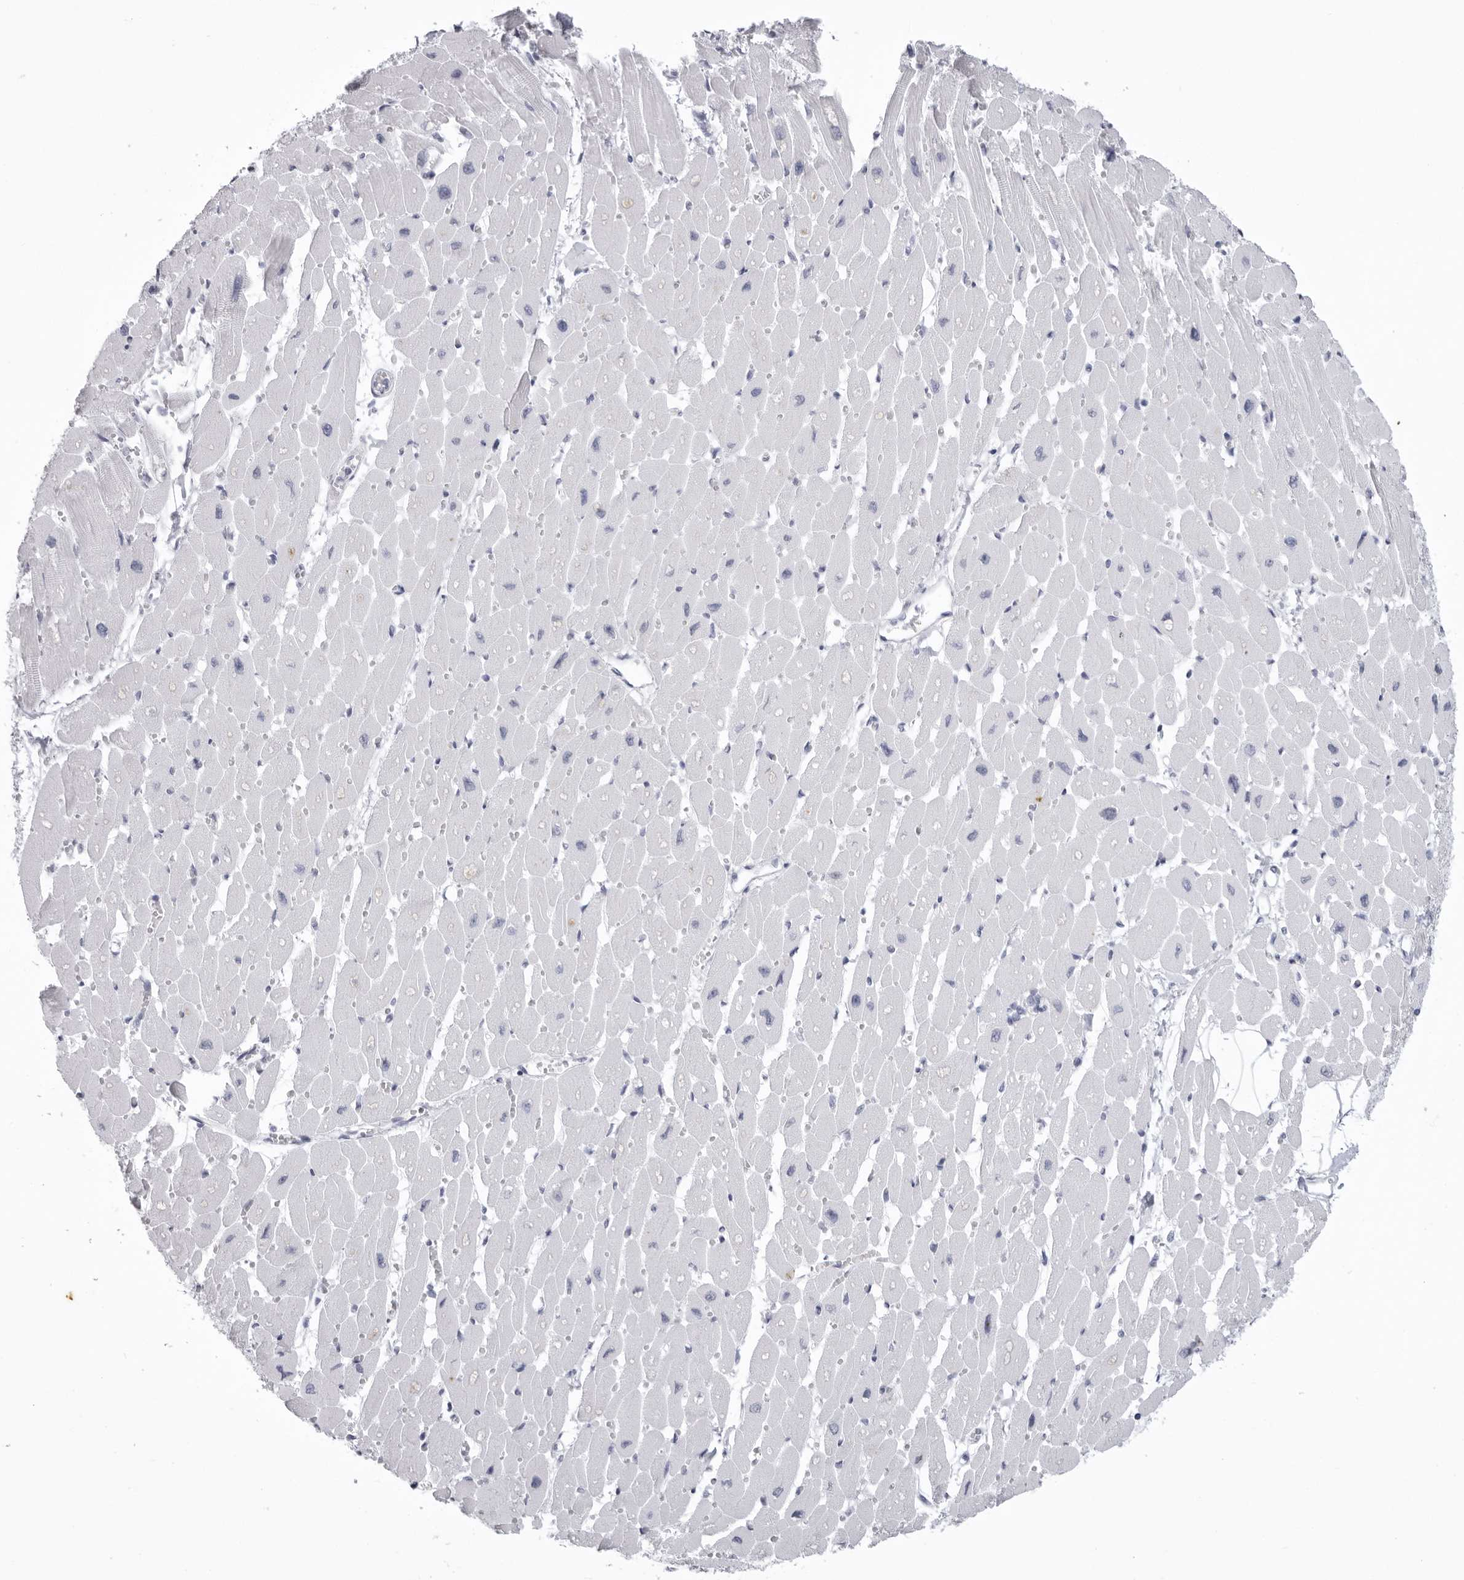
{"staining": {"intensity": "negative", "quantity": "none", "location": "none"}, "tissue": "heart muscle", "cell_type": "Cardiomyocytes", "image_type": "normal", "snomed": [{"axis": "morphology", "description": "Normal tissue, NOS"}, {"axis": "topography", "description": "Heart"}], "caption": "IHC of unremarkable human heart muscle displays no expression in cardiomyocytes. (Stains: DAB (3,3'-diaminobenzidine) immunohistochemistry (IHC) with hematoxylin counter stain, Microscopy: brightfield microscopy at high magnification).", "gene": "KLK9", "patient": {"sex": "female", "age": 54}}